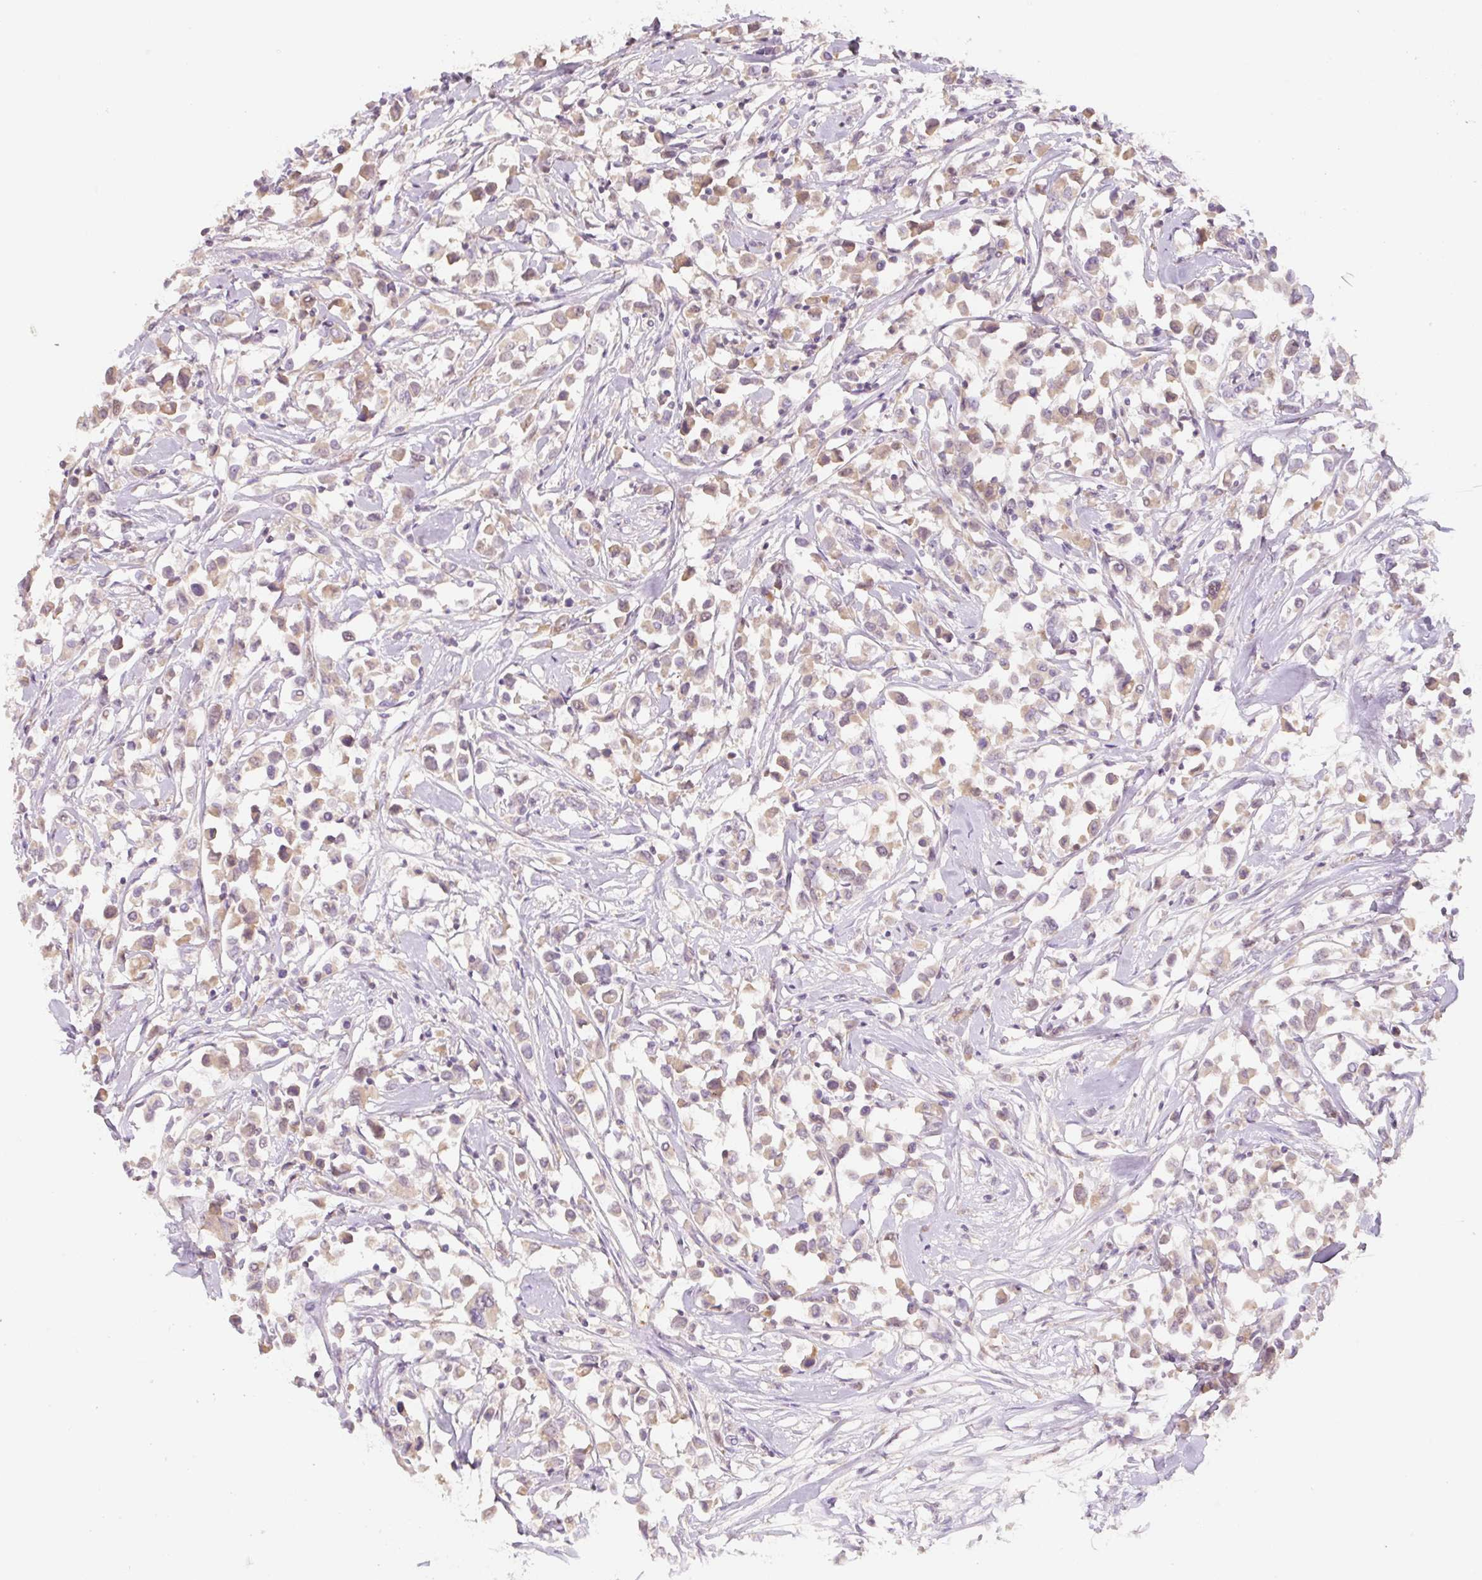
{"staining": {"intensity": "weak", "quantity": ">75%", "location": "cytoplasmic/membranous"}, "tissue": "breast cancer", "cell_type": "Tumor cells", "image_type": "cancer", "snomed": [{"axis": "morphology", "description": "Duct carcinoma"}, {"axis": "topography", "description": "Breast"}], "caption": "A brown stain highlights weak cytoplasmic/membranous positivity of a protein in breast intraductal carcinoma tumor cells.", "gene": "MIA2", "patient": {"sex": "female", "age": 61}}